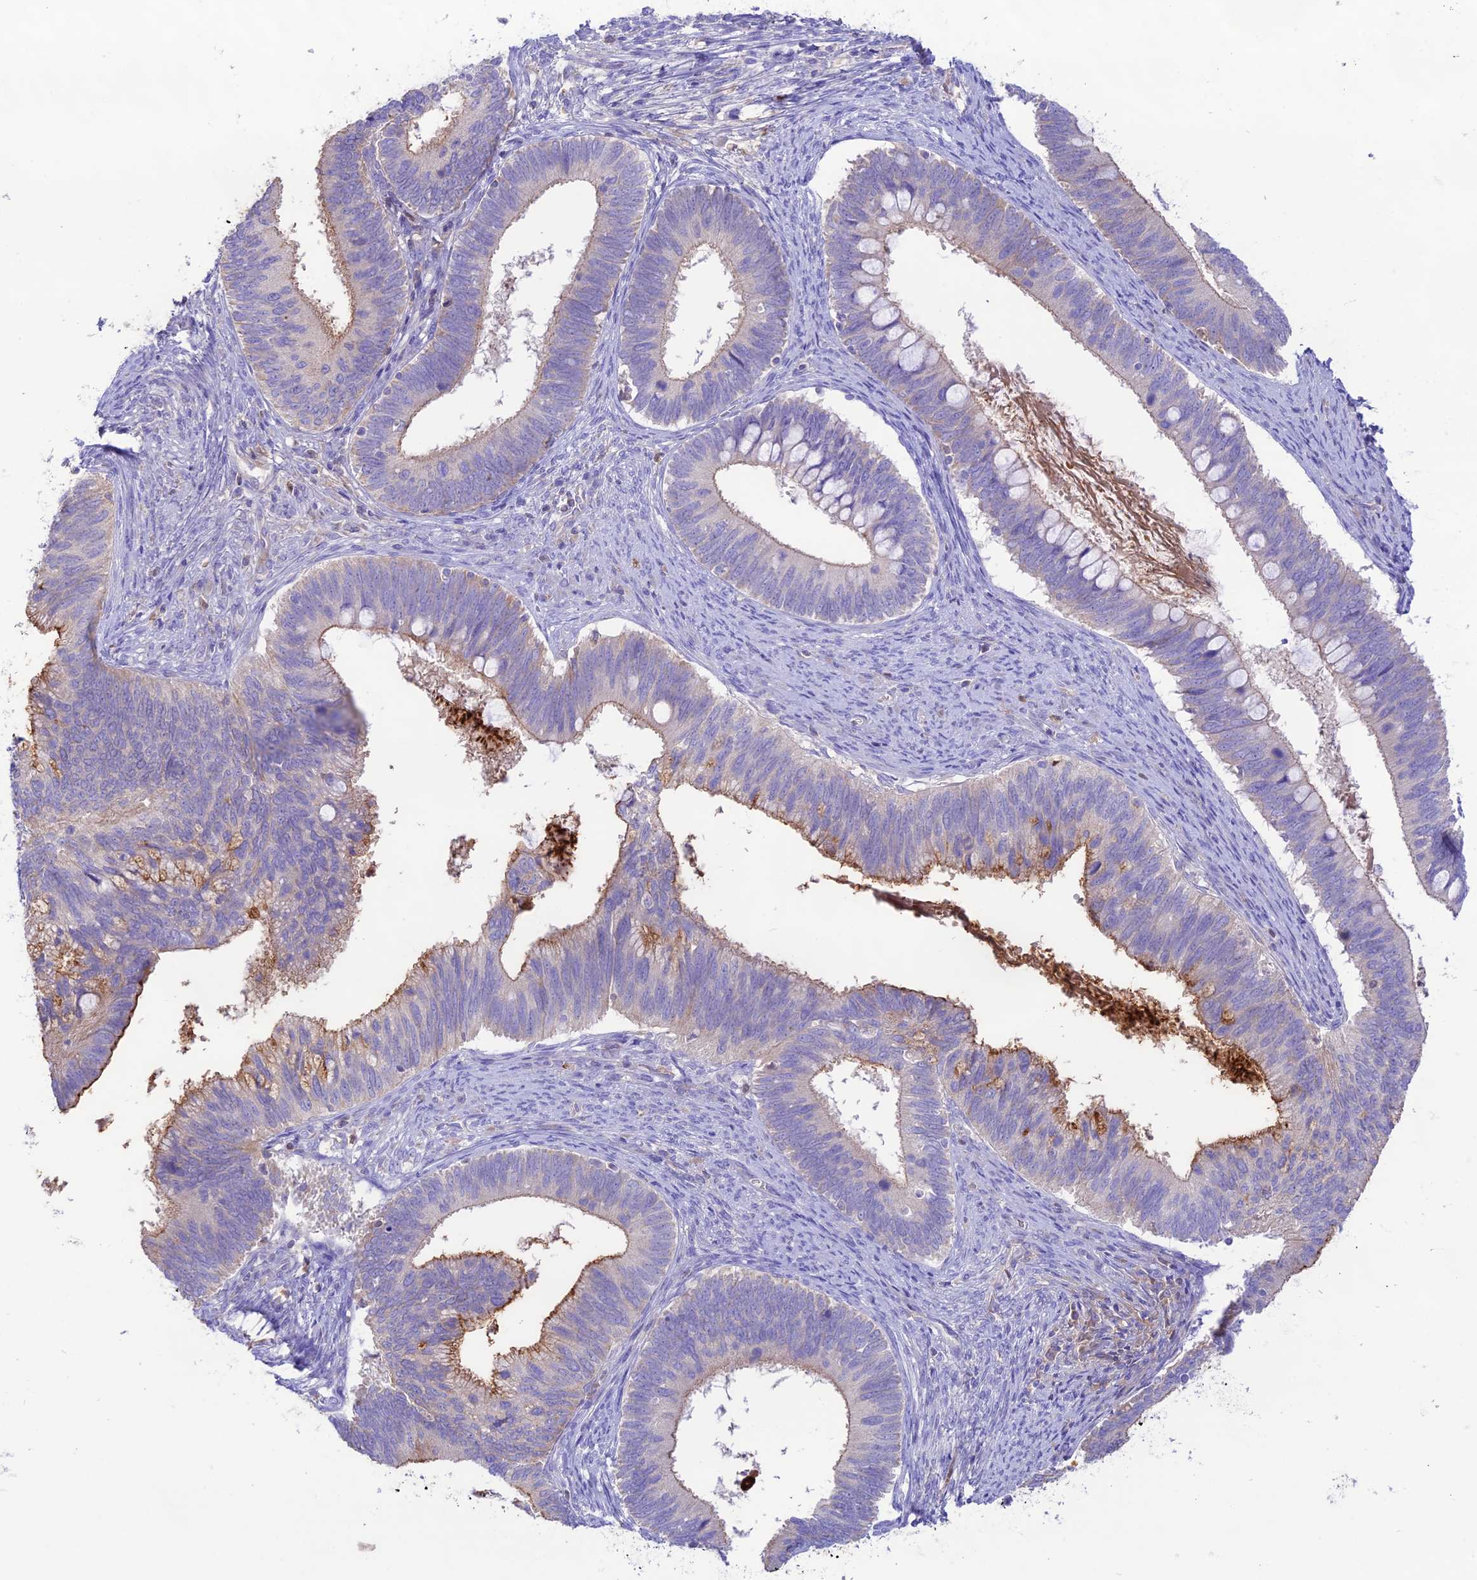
{"staining": {"intensity": "moderate", "quantity": "<25%", "location": "cytoplasmic/membranous"}, "tissue": "cervical cancer", "cell_type": "Tumor cells", "image_type": "cancer", "snomed": [{"axis": "morphology", "description": "Adenocarcinoma, NOS"}, {"axis": "topography", "description": "Cervix"}], "caption": "Protein expression analysis of human cervical cancer (adenocarcinoma) reveals moderate cytoplasmic/membranous staining in about <25% of tumor cells. (Stains: DAB (3,3'-diaminobenzidine) in brown, nuclei in blue, Microscopy: brightfield microscopy at high magnification).", "gene": "NLRP9", "patient": {"sex": "female", "age": 42}}